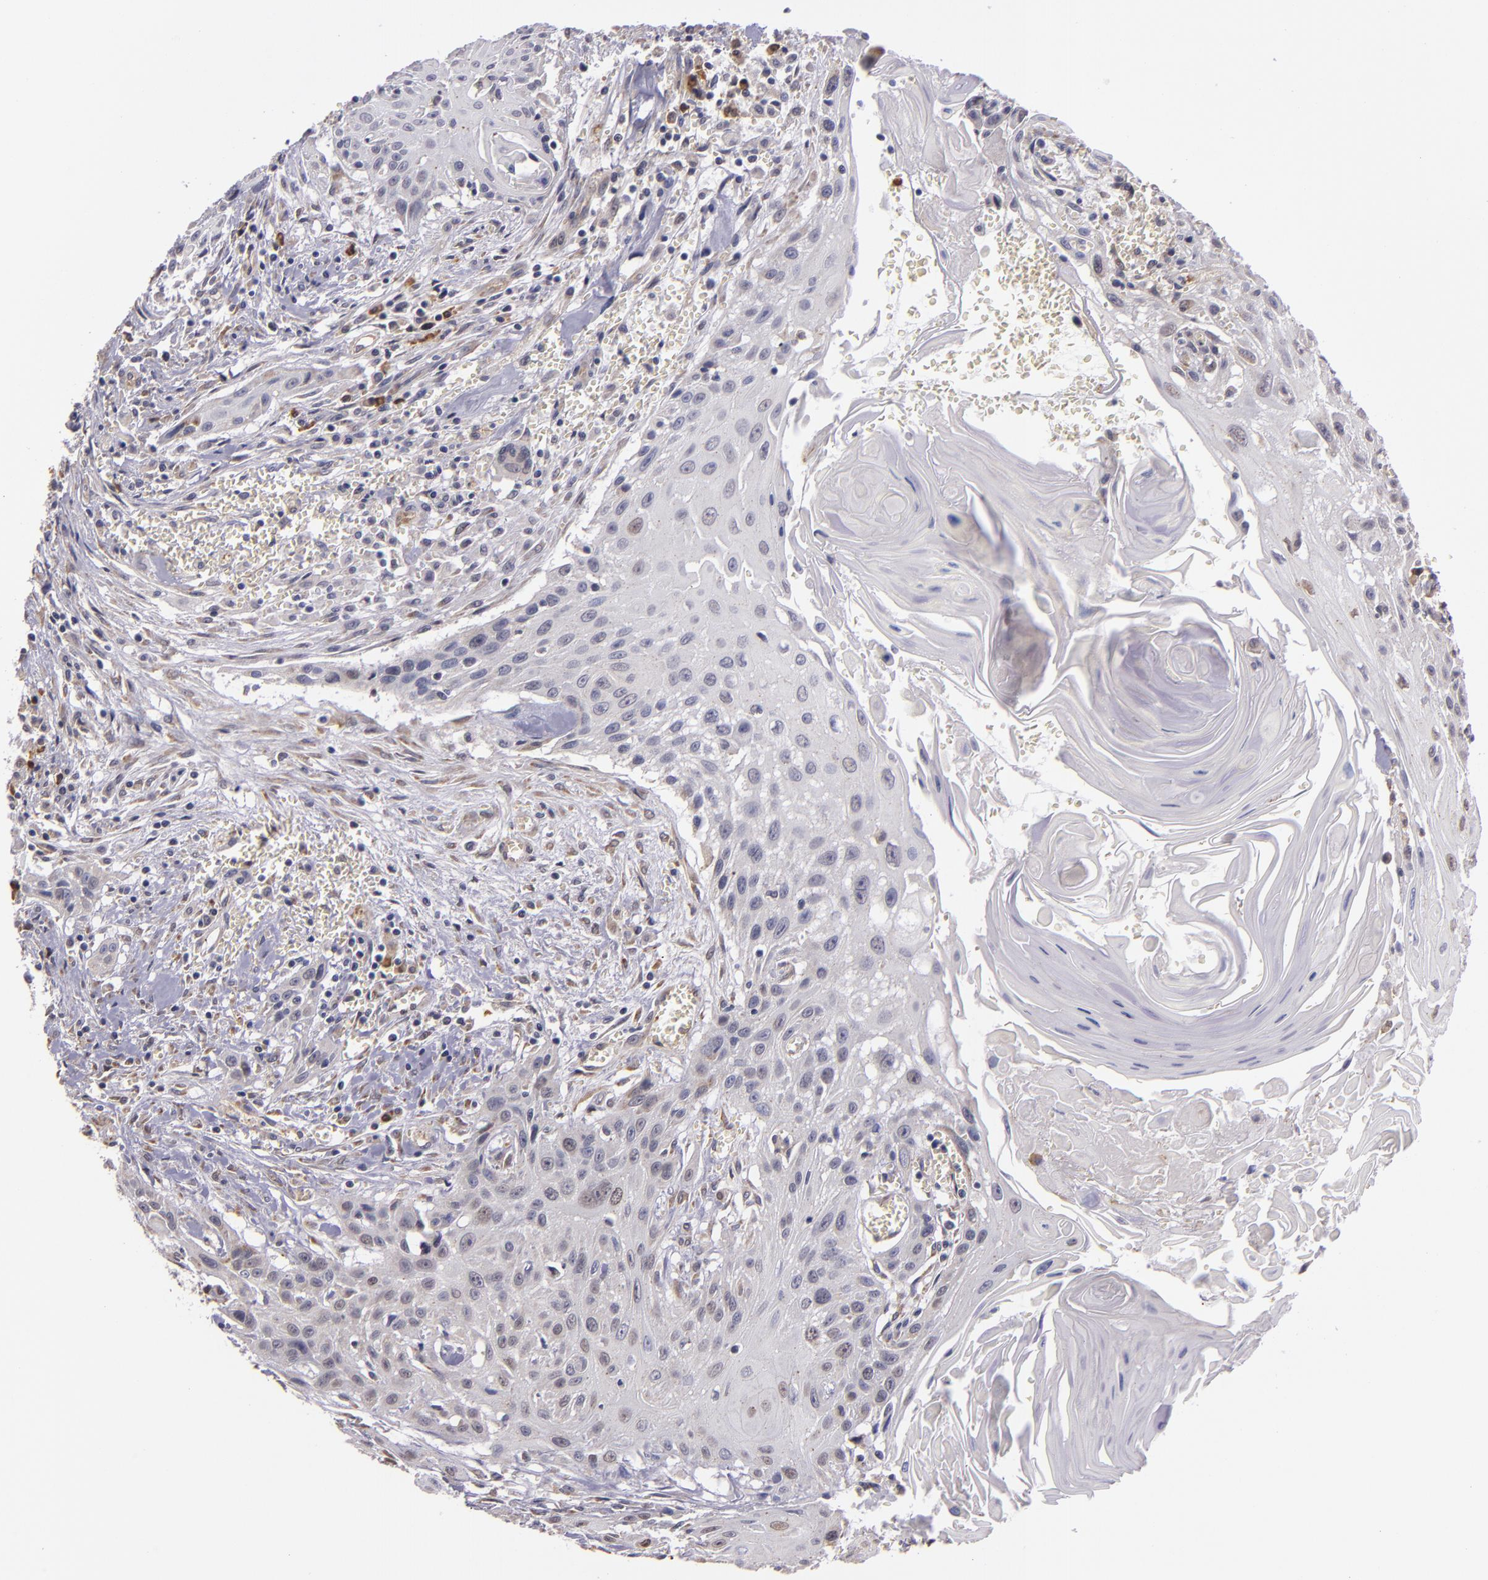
{"staining": {"intensity": "negative", "quantity": "none", "location": "none"}, "tissue": "head and neck cancer", "cell_type": "Tumor cells", "image_type": "cancer", "snomed": [{"axis": "morphology", "description": "Squamous cell carcinoma, NOS"}, {"axis": "morphology", "description": "Squamous cell carcinoma, metastatic, NOS"}, {"axis": "topography", "description": "Lymph node"}, {"axis": "topography", "description": "Salivary gland"}, {"axis": "topography", "description": "Head-Neck"}], "caption": "A photomicrograph of head and neck cancer (squamous cell carcinoma) stained for a protein reveals no brown staining in tumor cells.", "gene": "SYTL4", "patient": {"sex": "female", "age": 74}}